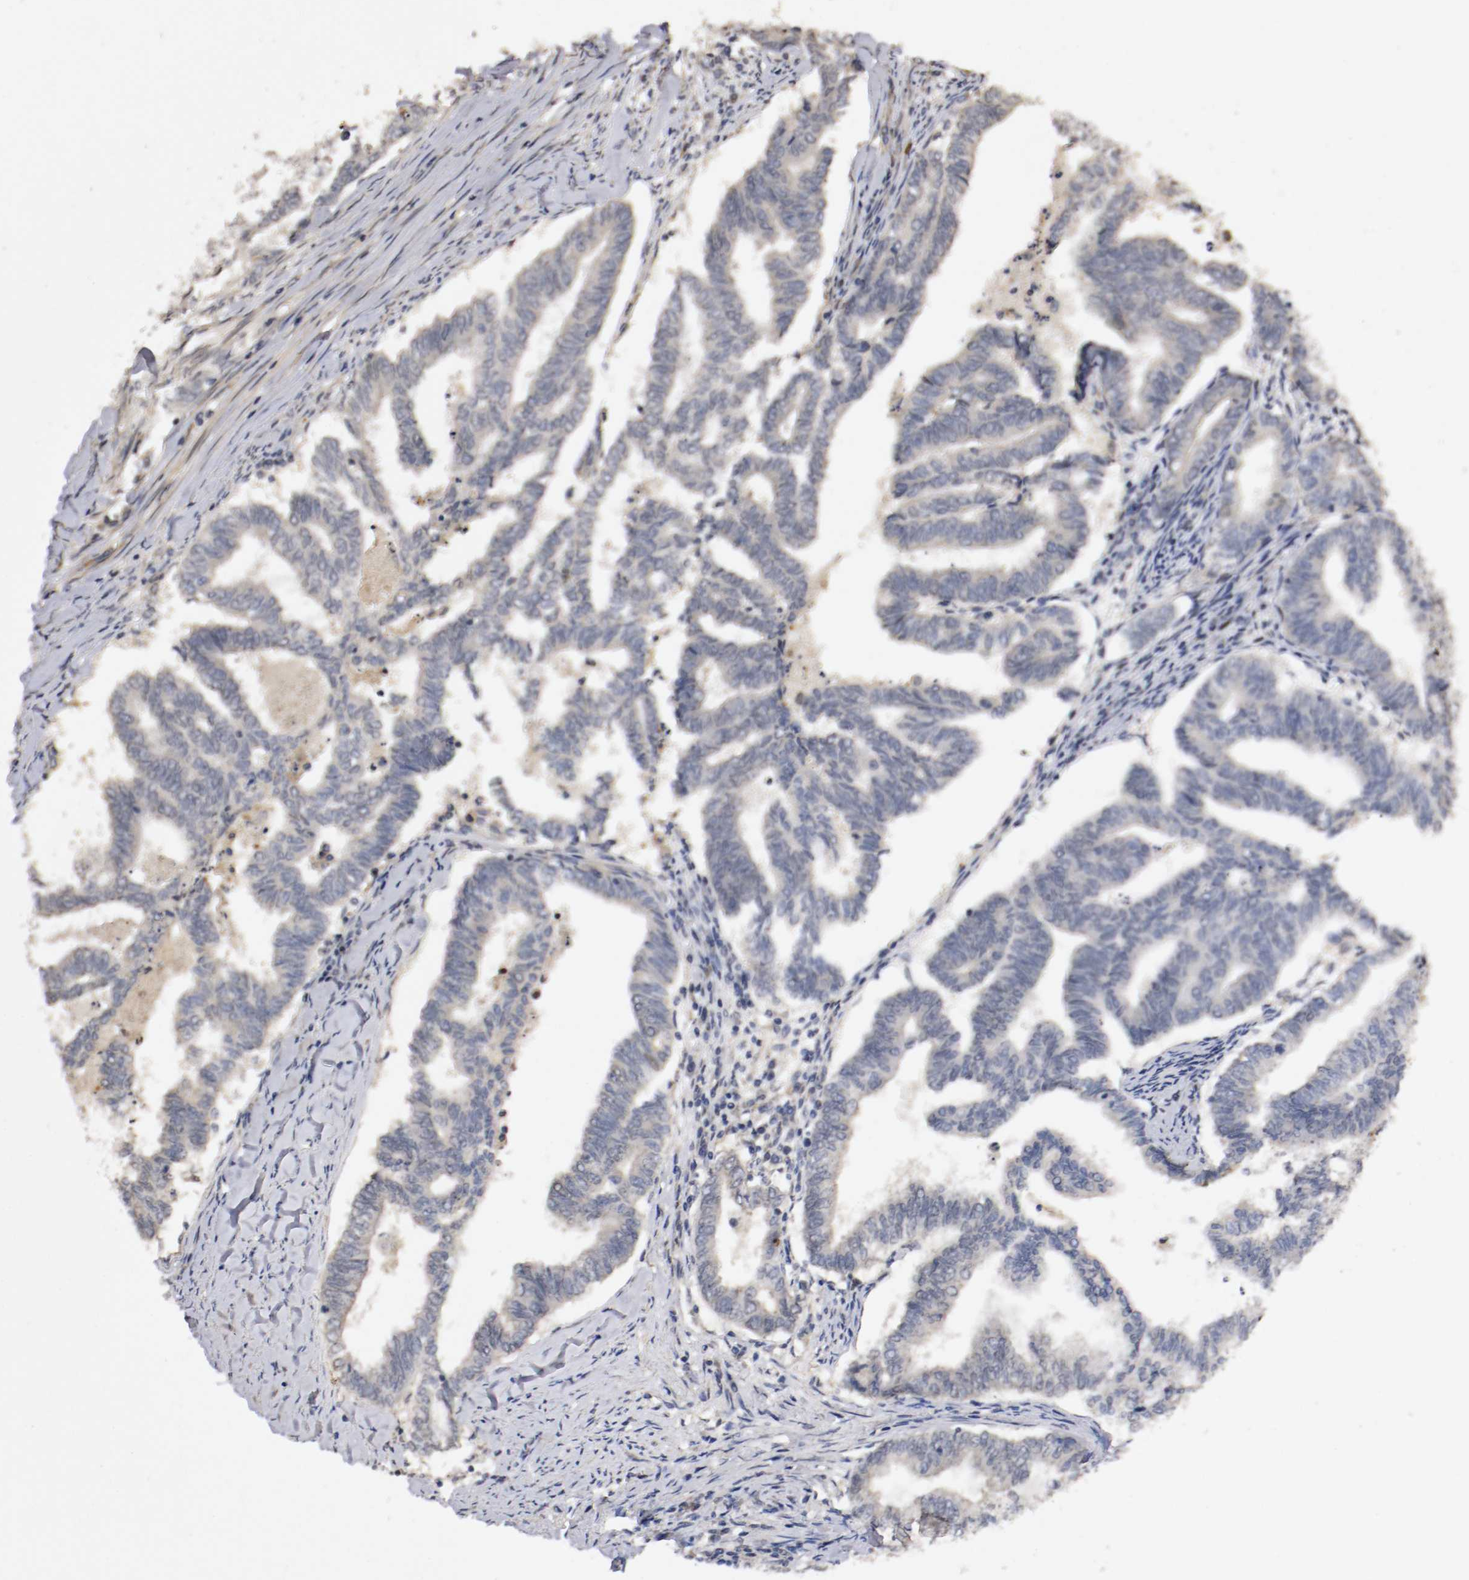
{"staining": {"intensity": "negative", "quantity": "none", "location": "none"}, "tissue": "endometrial cancer", "cell_type": "Tumor cells", "image_type": "cancer", "snomed": [{"axis": "morphology", "description": "Adenocarcinoma, NOS"}, {"axis": "topography", "description": "Endometrium"}], "caption": "Protein analysis of endometrial cancer (adenocarcinoma) reveals no significant staining in tumor cells.", "gene": "TNFRSF1B", "patient": {"sex": "female", "age": 79}}